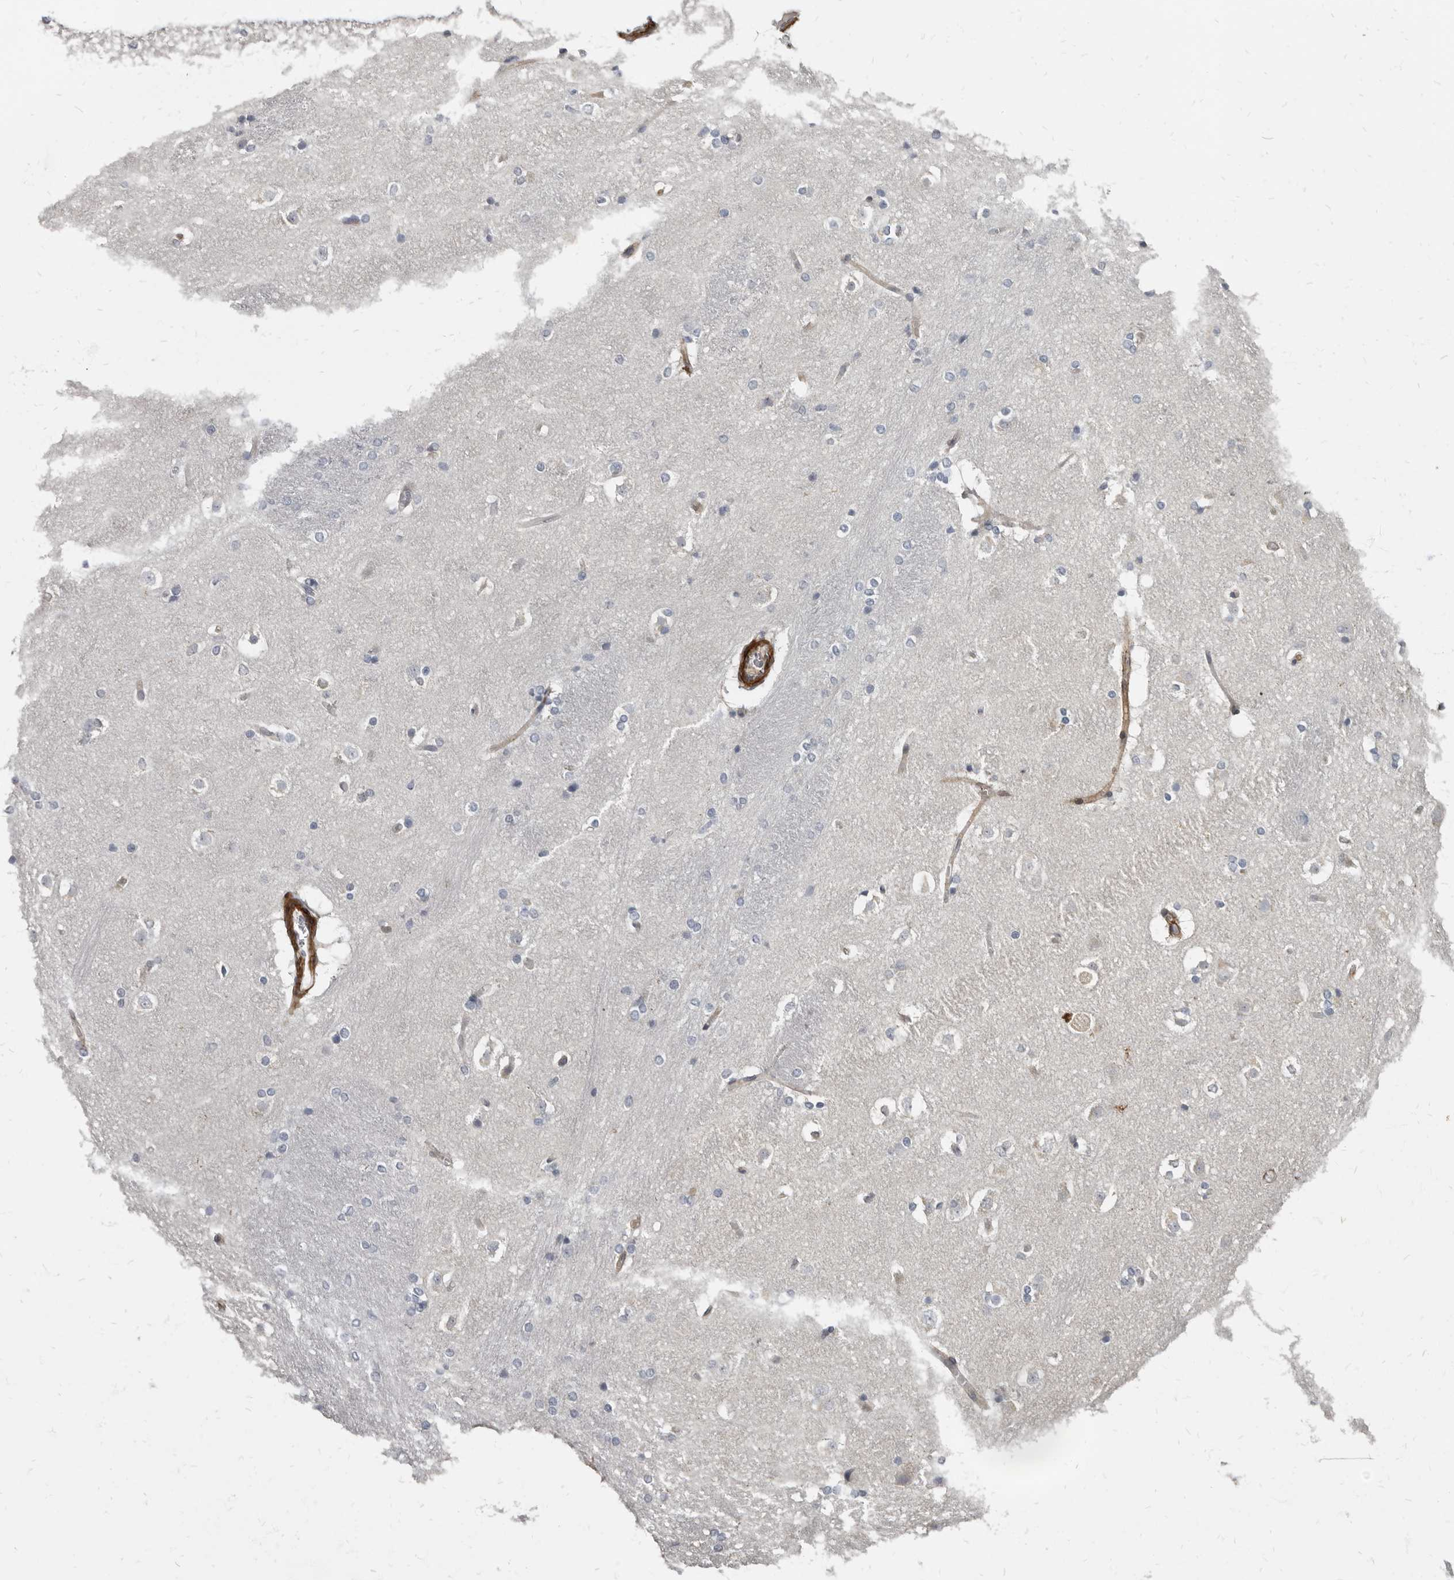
{"staining": {"intensity": "negative", "quantity": "none", "location": "none"}, "tissue": "caudate", "cell_type": "Glial cells", "image_type": "normal", "snomed": [{"axis": "morphology", "description": "Normal tissue, NOS"}, {"axis": "topography", "description": "Lateral ventricle wall"}], "caption": "Immunohistochemistry (IHC) histopathology image of benign caudate: caudate stained with DAB (3,3'-diaminobenzidine) demonstrates no significant protein expression in glial cells.", "gene": "MRGPRF", "patient": {"sex": "female", "age": 19}}